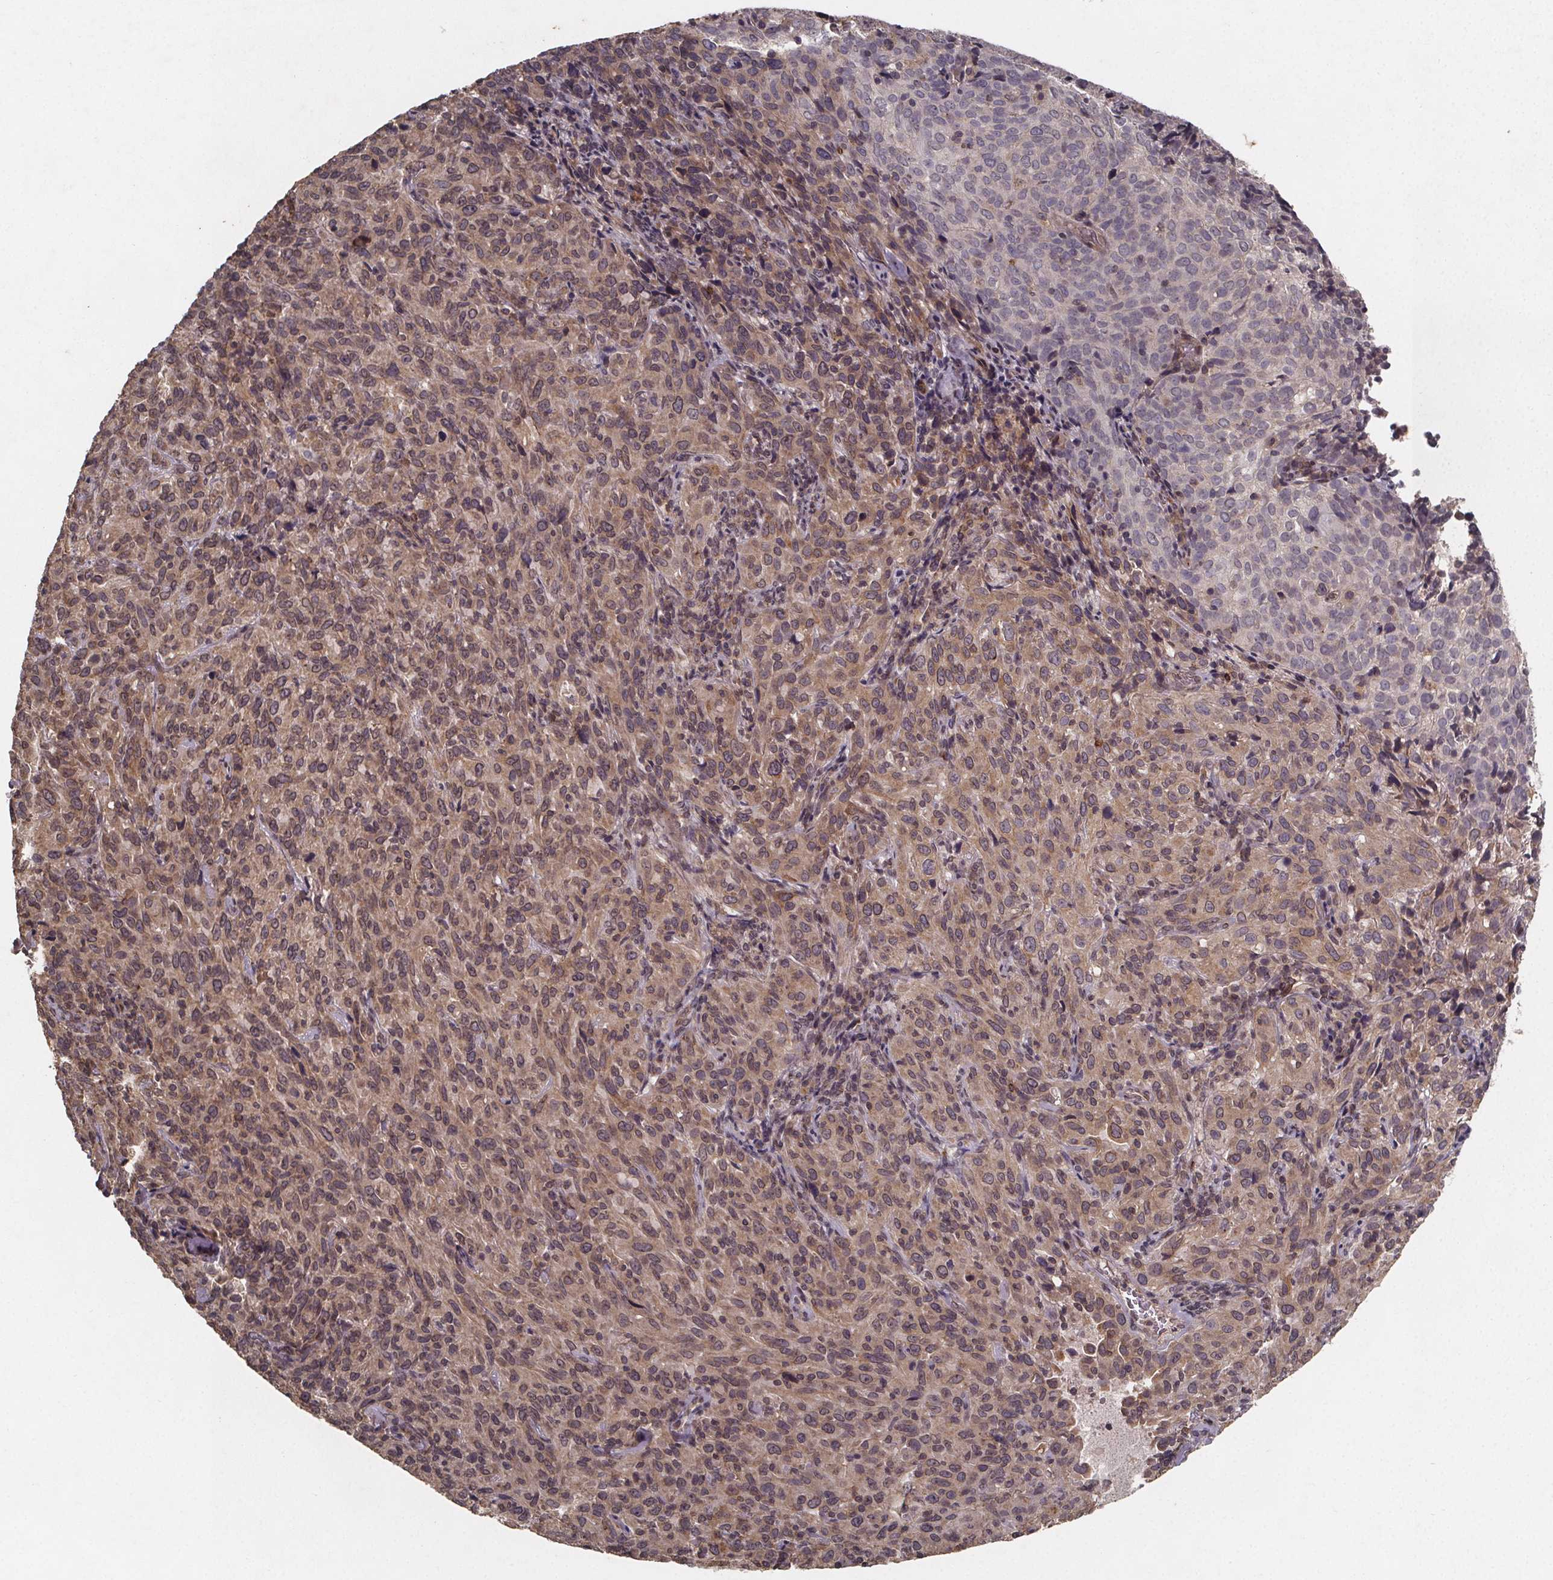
{"staining": {"intensity": "moderate", "quantity": "25%-75%", "location": "cytoplasmic/membranous"}, "tissue": "cervical cancer", "cell_type": "Tumor cells", "image_type": "cancer", "snomed": [{"axis": "morphology", "description": "Squamous cell carcinoma, NOS"}, {"axis": "topography", "description": "Cervix"}], "caption": "This micrograph exhibits immunohistochemistry (IHC) staining of human cervical cancer, with medium moderate cytoplasmic/membranous staining in approximately 25%-75% of tumor cells.", "gene": "PIERCE2", "patient": {"sex": "female", "age": 51}}